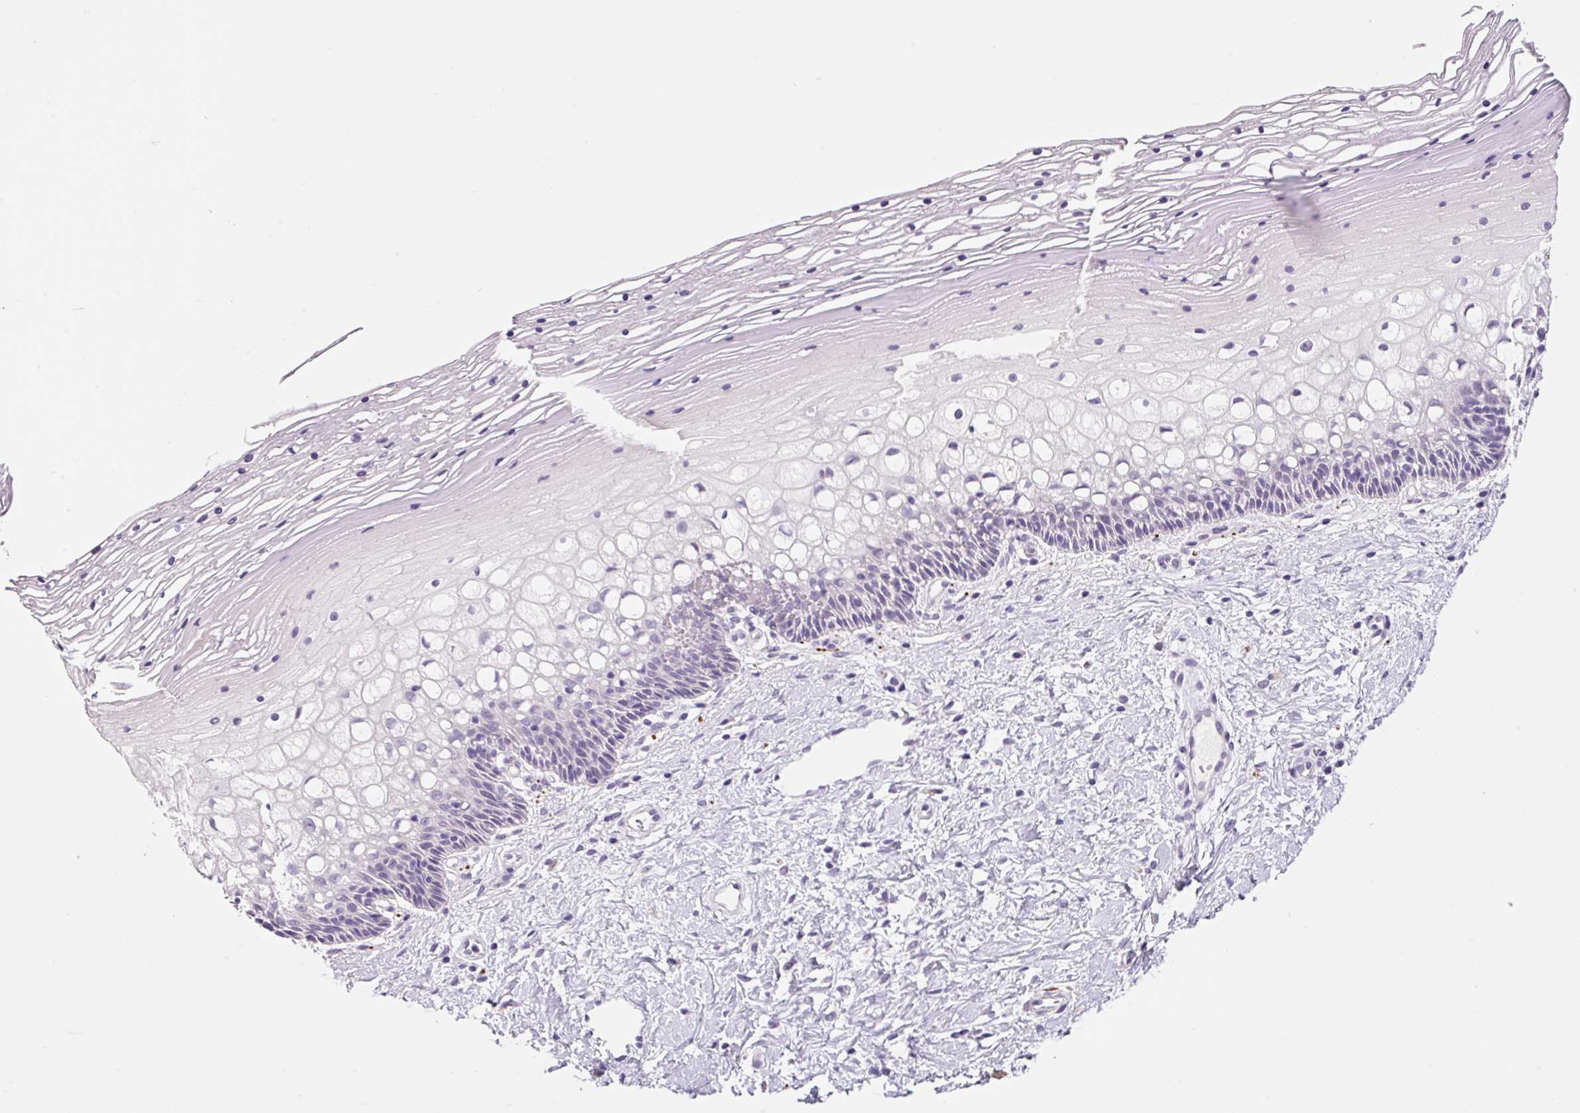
{"staining": {"intensity": "negative", "quantity": "none", "location": "none"}, "tissue": "cervix", "cell_type": "Glandular cells", "image_type": "normal", "snomed": [{"axis": "morphology", "description": "Normal tissue, NOS"}, {"axis": "topography", "description": "Cervix"}], "caption": "This is a photomicrograph of immunohistochemistry staining of normal cervix, which shows no expression in glandular cells. (Brightfield microscopy of DAB (3,3'-diaminobenzidine) immunohistochemistry at high magnification).", "gene": "SYP", "patient": {"sex": "female", "age": 36}}